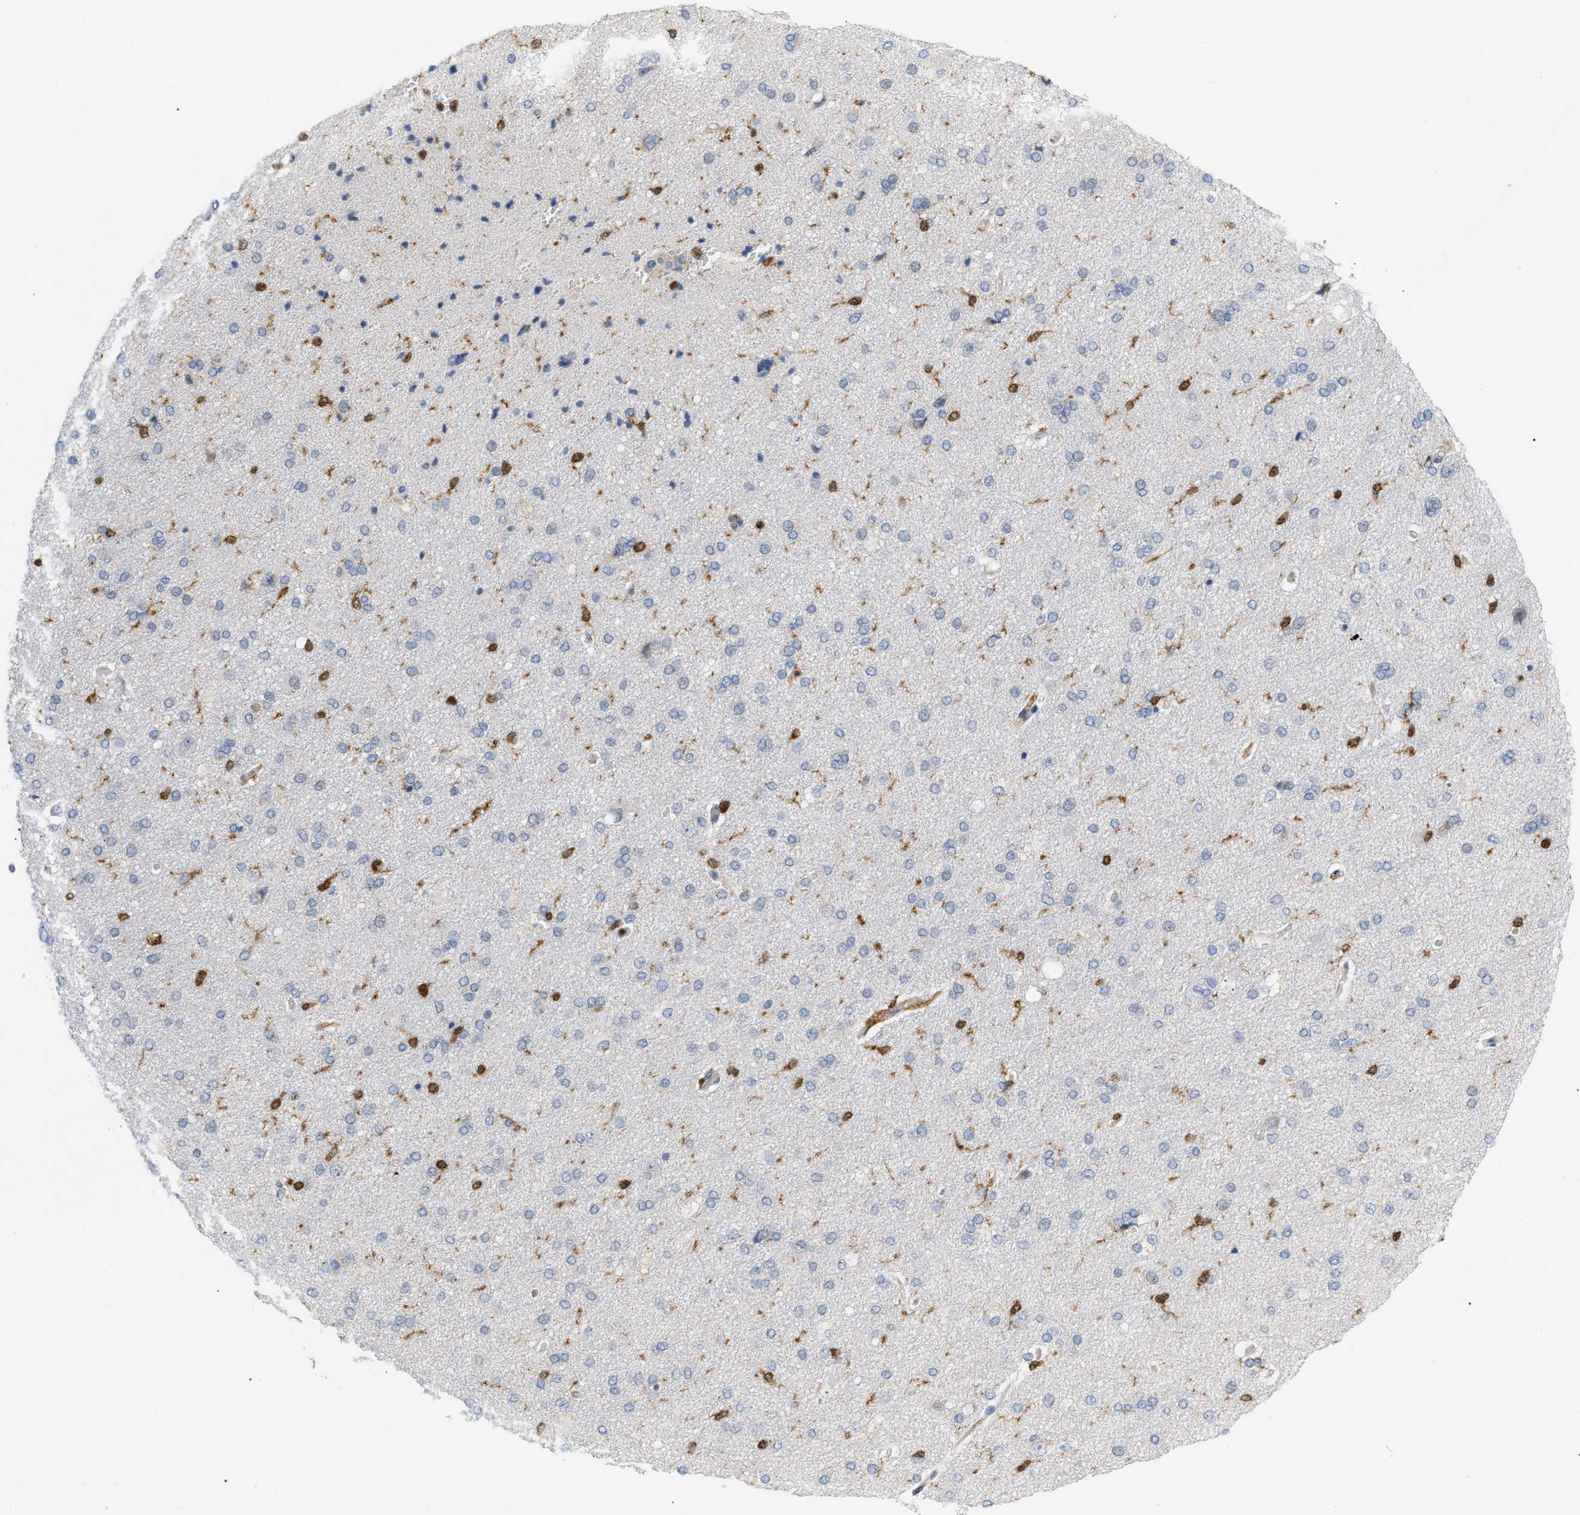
{"staining": {"intensity": "negative", "quantity": "none", "location": "none"}, "tissue": "cerebral cortex", "cell_type": "Endothelial cells", "image_type": "normal", "snomed": [{"axis": "morphology", "description": "Normal tissue, NOS"}, {"axis": "topography", "description": "Cerebral cortex"}], "caption": "Endothelial cells are negative for protein expression in unremarkable human cerebral cortex. Nuclei are stained in blue.", "gene": "PYCARD", "patient": {"sex": "male", "age": 62}}